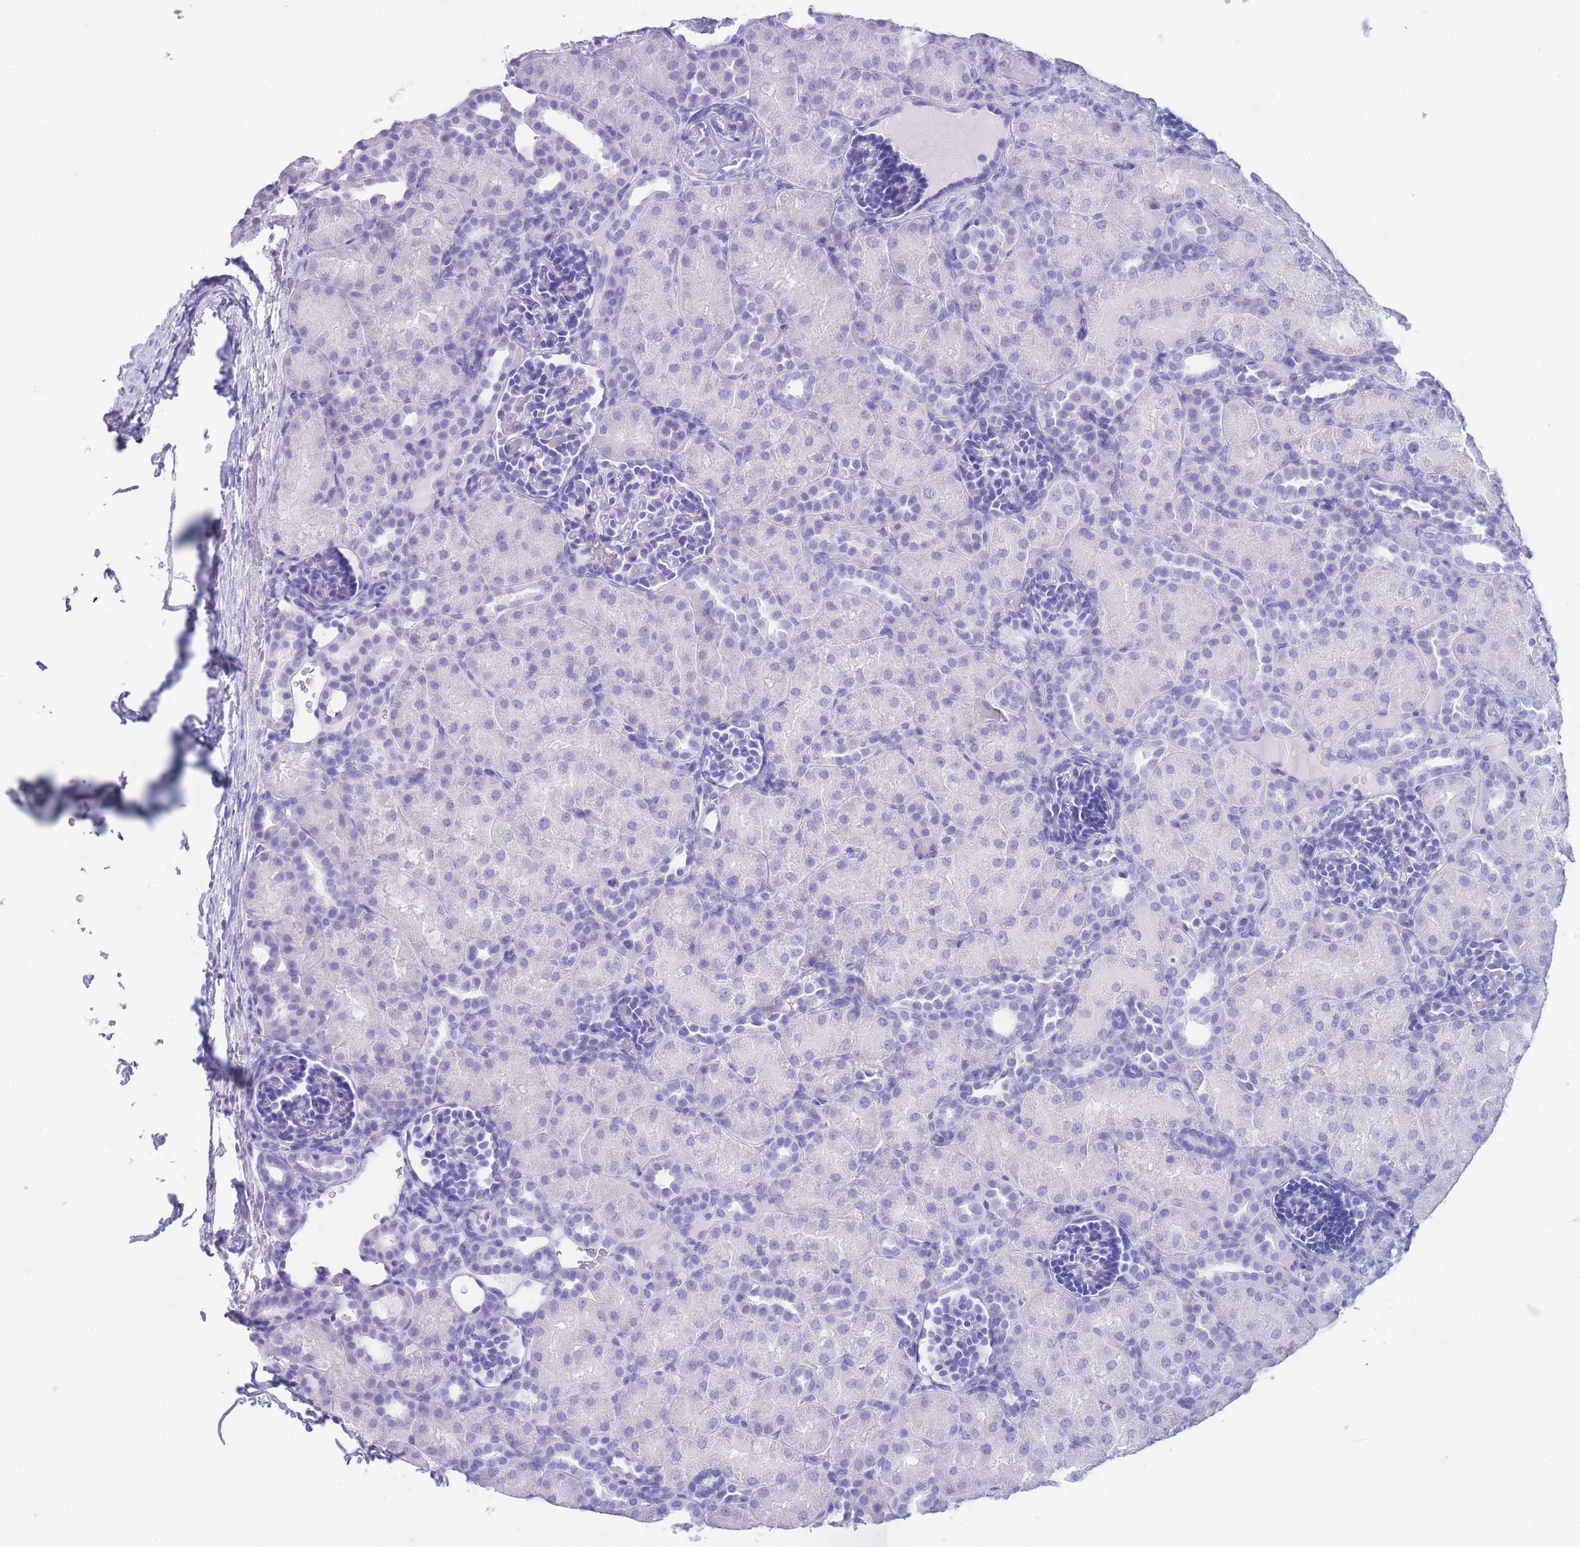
{"staining": {"intensity": "negative", "quantity": "none", "location": "none"}, "tissue": "kidney", "cell_type": "Cells in glomeruli", "image_type": "normal", "snomed": [{"axis": "morphology", "description": "Normal tissue, NOS"}, {"axis": "topography", "description": "Kidney"}], "caption": "This is a image of immunohistochemistry staining of normal kidney, which shows no positivity in cells in glomeruli. (DAB (3,3'-diaminobenzidine) immunohistochemistry (IHC) with hematoxylin counter stain).", "gene": "SLCO1B1", "patient": {"sex": "male", "age": 1}}